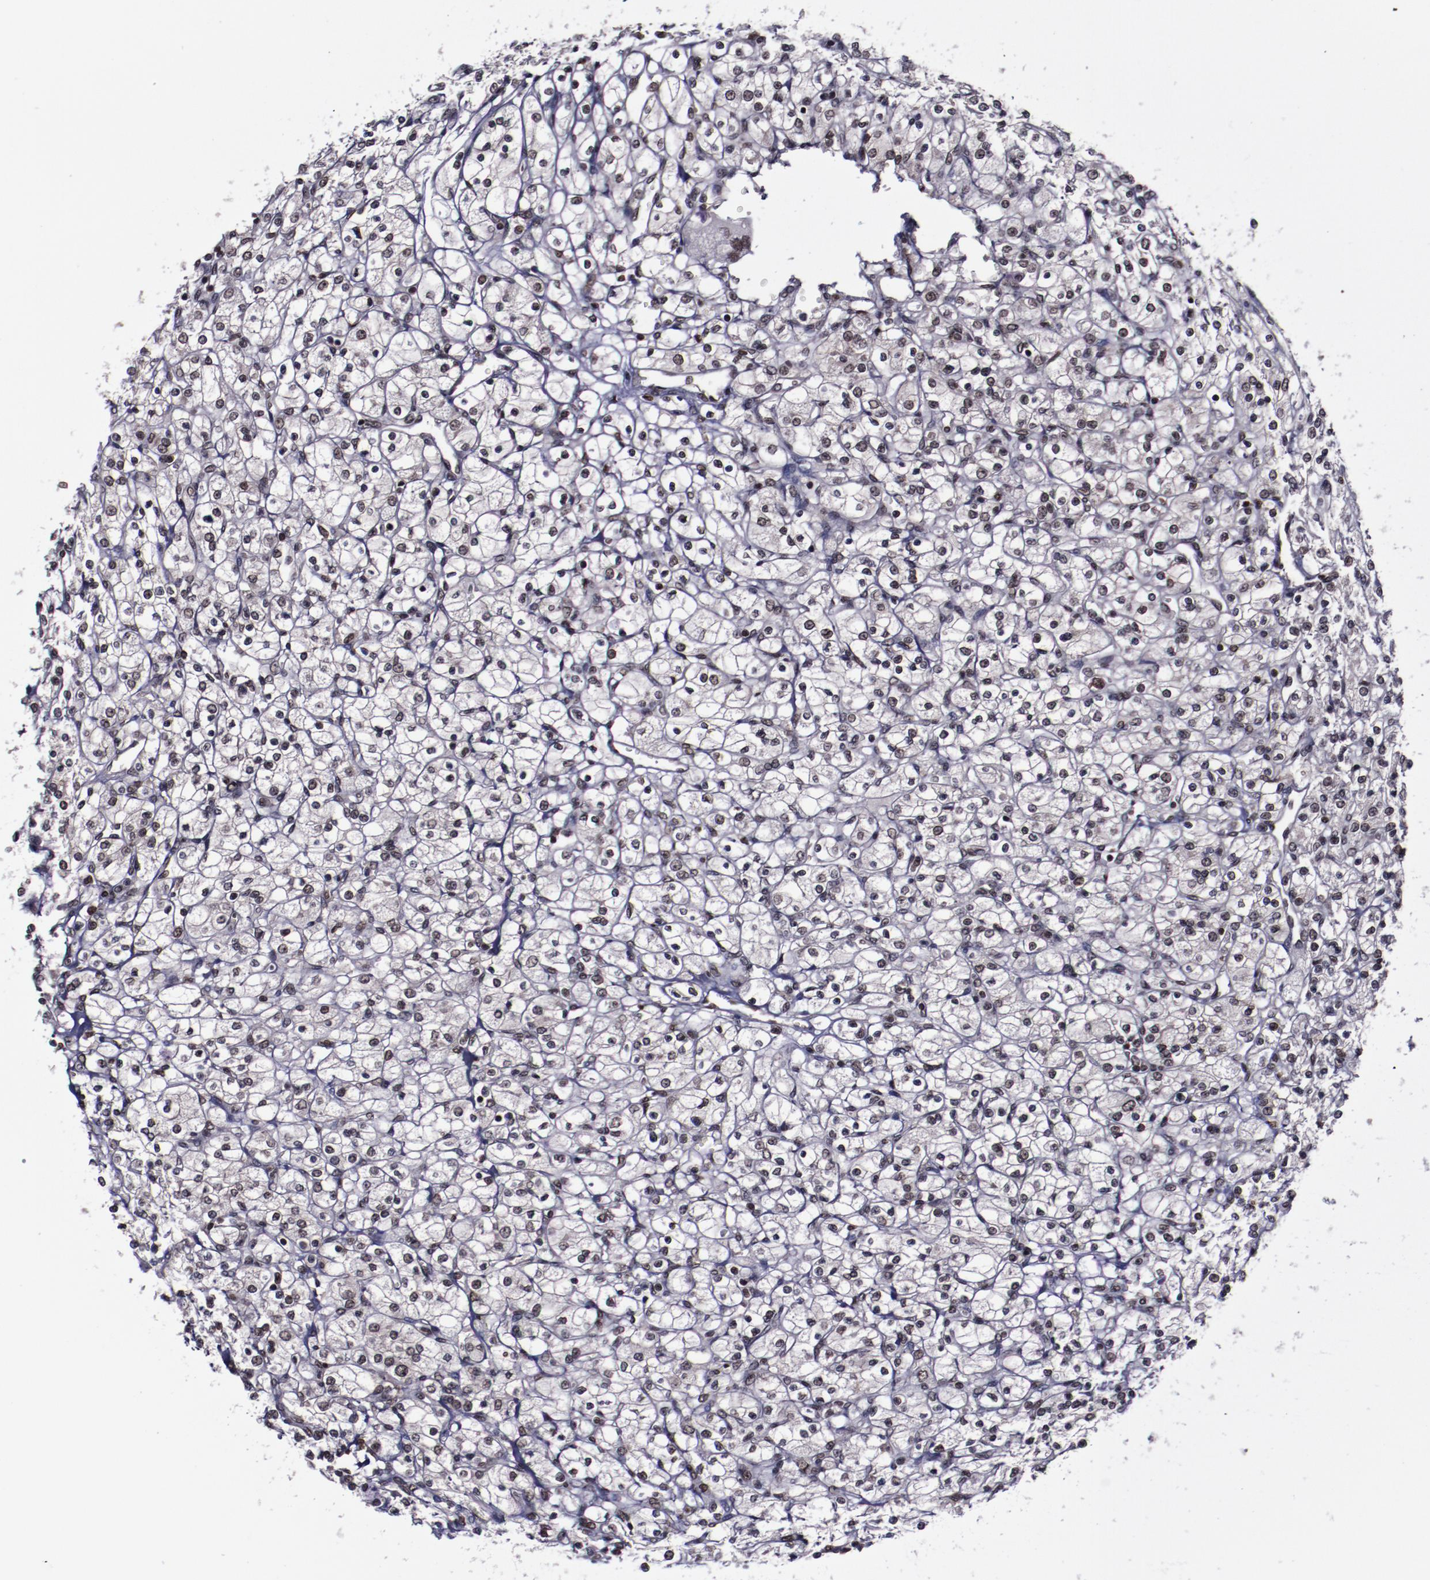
{"staining": {"intensity": "moderate", "quantity": "25%-75%", "location": "nuclear"}, "tissue": "renal cancer", "cell_type": "Tumor cells", "image_type": "cancer", "snomed": [{"axis": "morphology", "description": "Adenocarcinoma, NOS"}, {"axis": "topography", "description": "Kidney"}], "caption": "Protein expression analysis of adenocarcinoma (renal) displays moderate nuclear expression in about 25%-75% of tumor cells.", "gene": "ERH", "patient": {"sex": "female", "age": 83}}